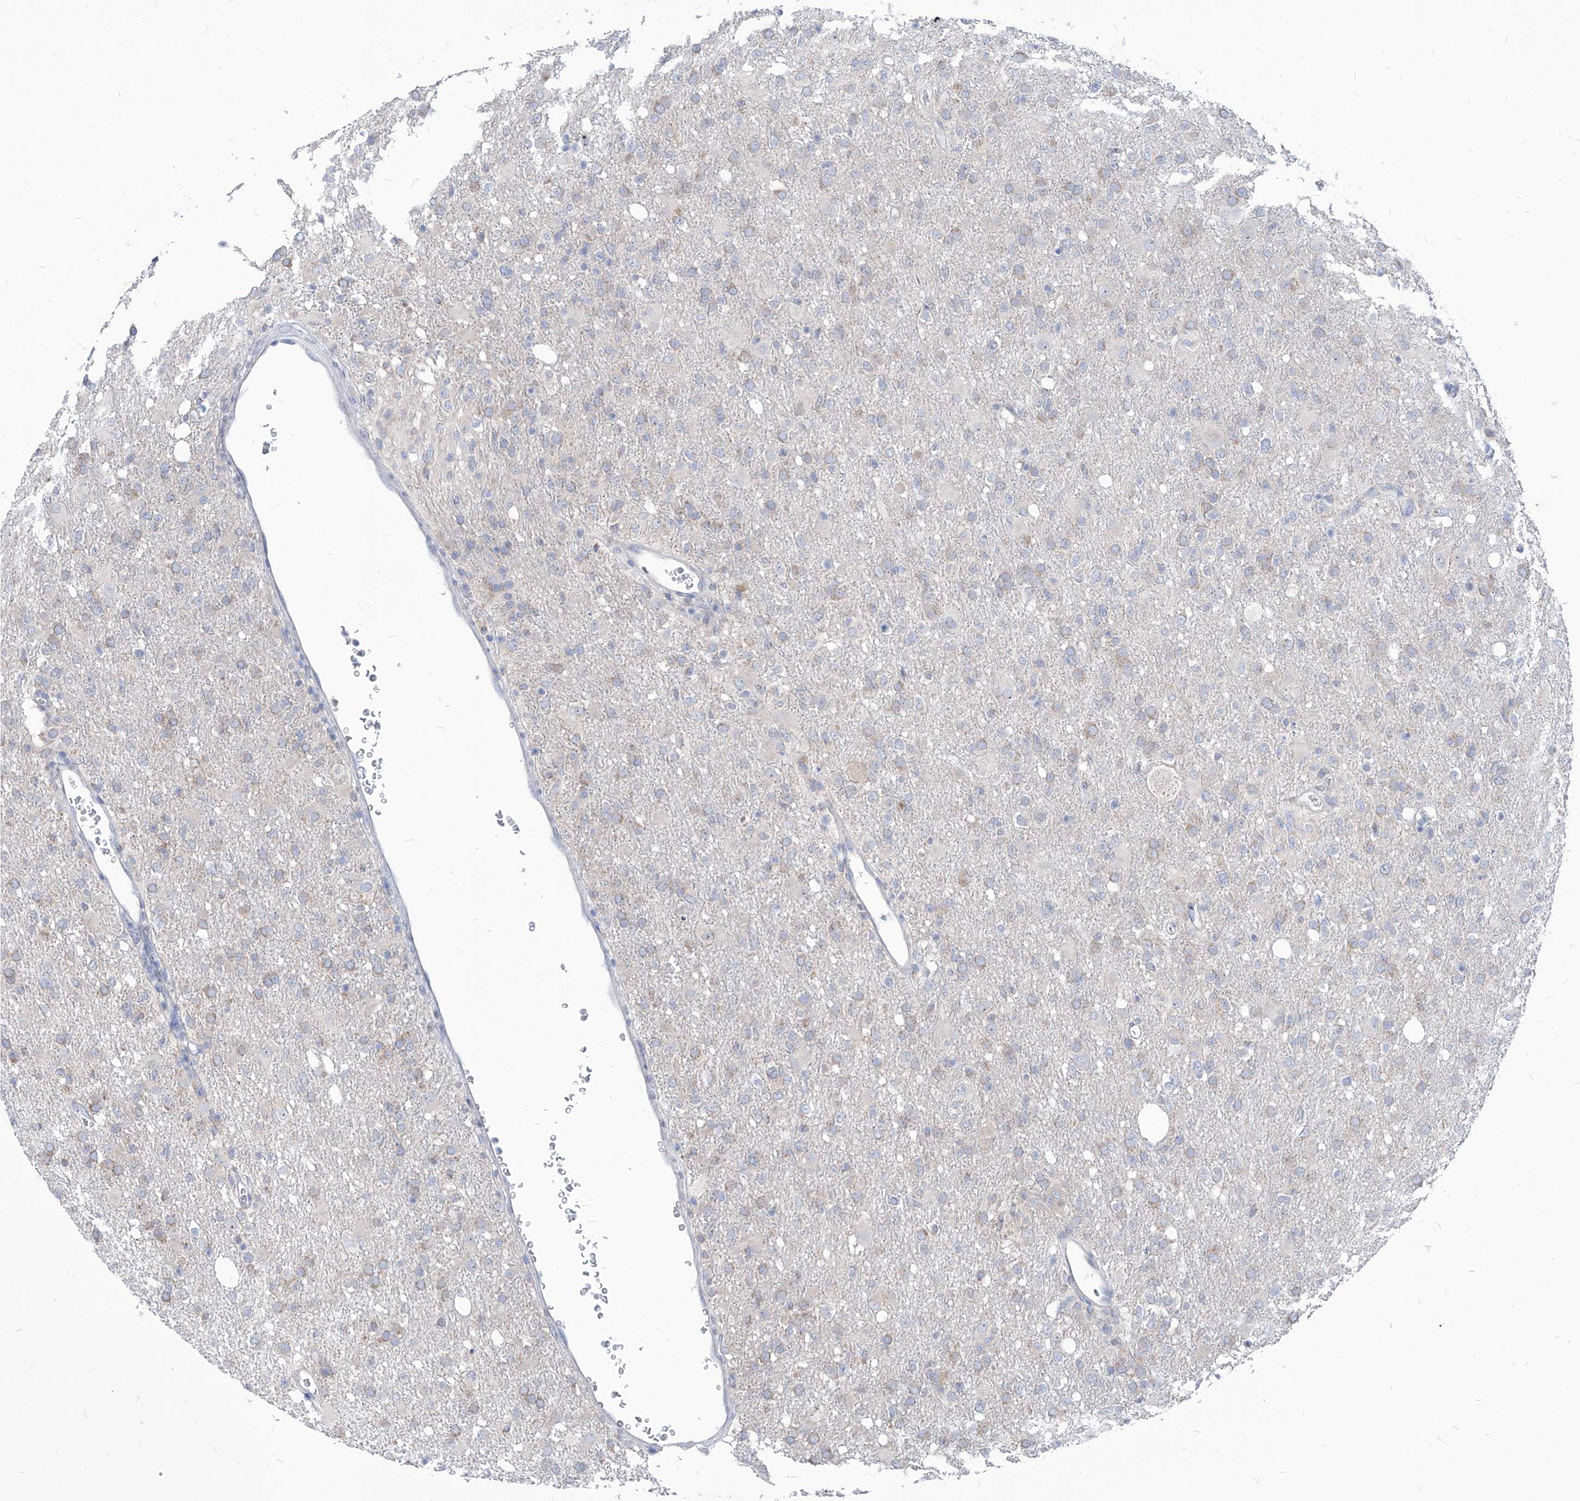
{"staining": {"intensity": "weak", "quantity": "<25%", "location": "cytoplasmic/membranous"}, "tissue": "glioma", "cell_type": "Tumor cells", "image_type": "cancer", "snomed": [{"axis": "morphology", "description": "Glioma, malignant, High grade"}, {"axis": "topography", "description": "Brain"}], "caption": "DAB immunohistochemical staining of human glioma shows no significant positivity in tumor cells.", "gene": "AGPS", "patient": {"sex": "female", "age": 57}}